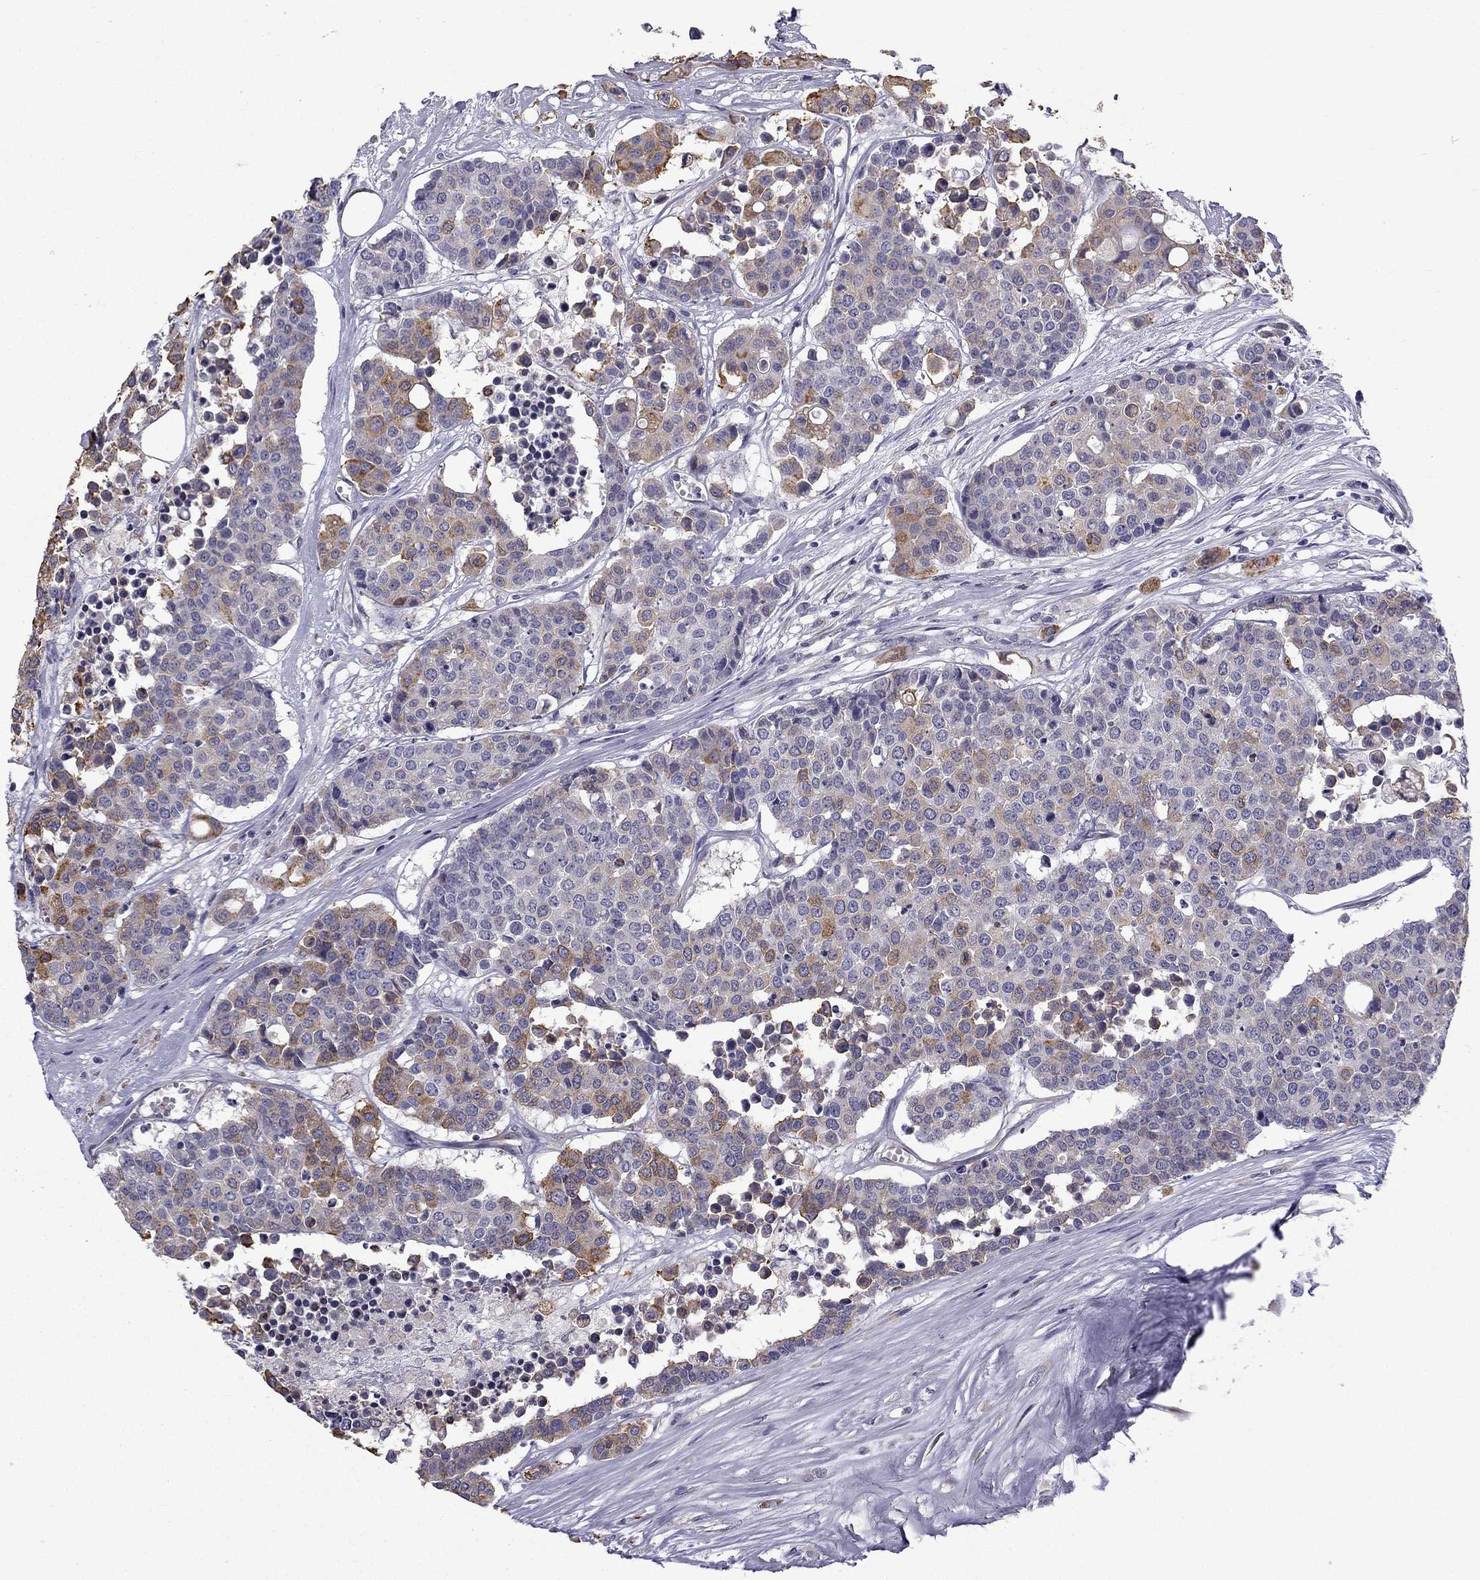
{"staining": {"intensity": "moderate", "quantity": "25%-75%", "location": "cytoplasmic/membranous"}, "tissue": "carcinoid", "cell_type": "Tumor cells", "image_type": "cancer", "snomed": [{"axis": "morphology", "description": "Carcinoid, malignant, NOS"}, {"axis": "topography", "description": "Colon"}], "caption": "Immunohistochemical staining of carcinoid (malignant) shows medium levels of moderate cytoplasmic/membranous protein expression in approximately 25%-75% of tumor cells.", "gene": "CCDC40", "patient": {"sex": "male", "age": 81}}